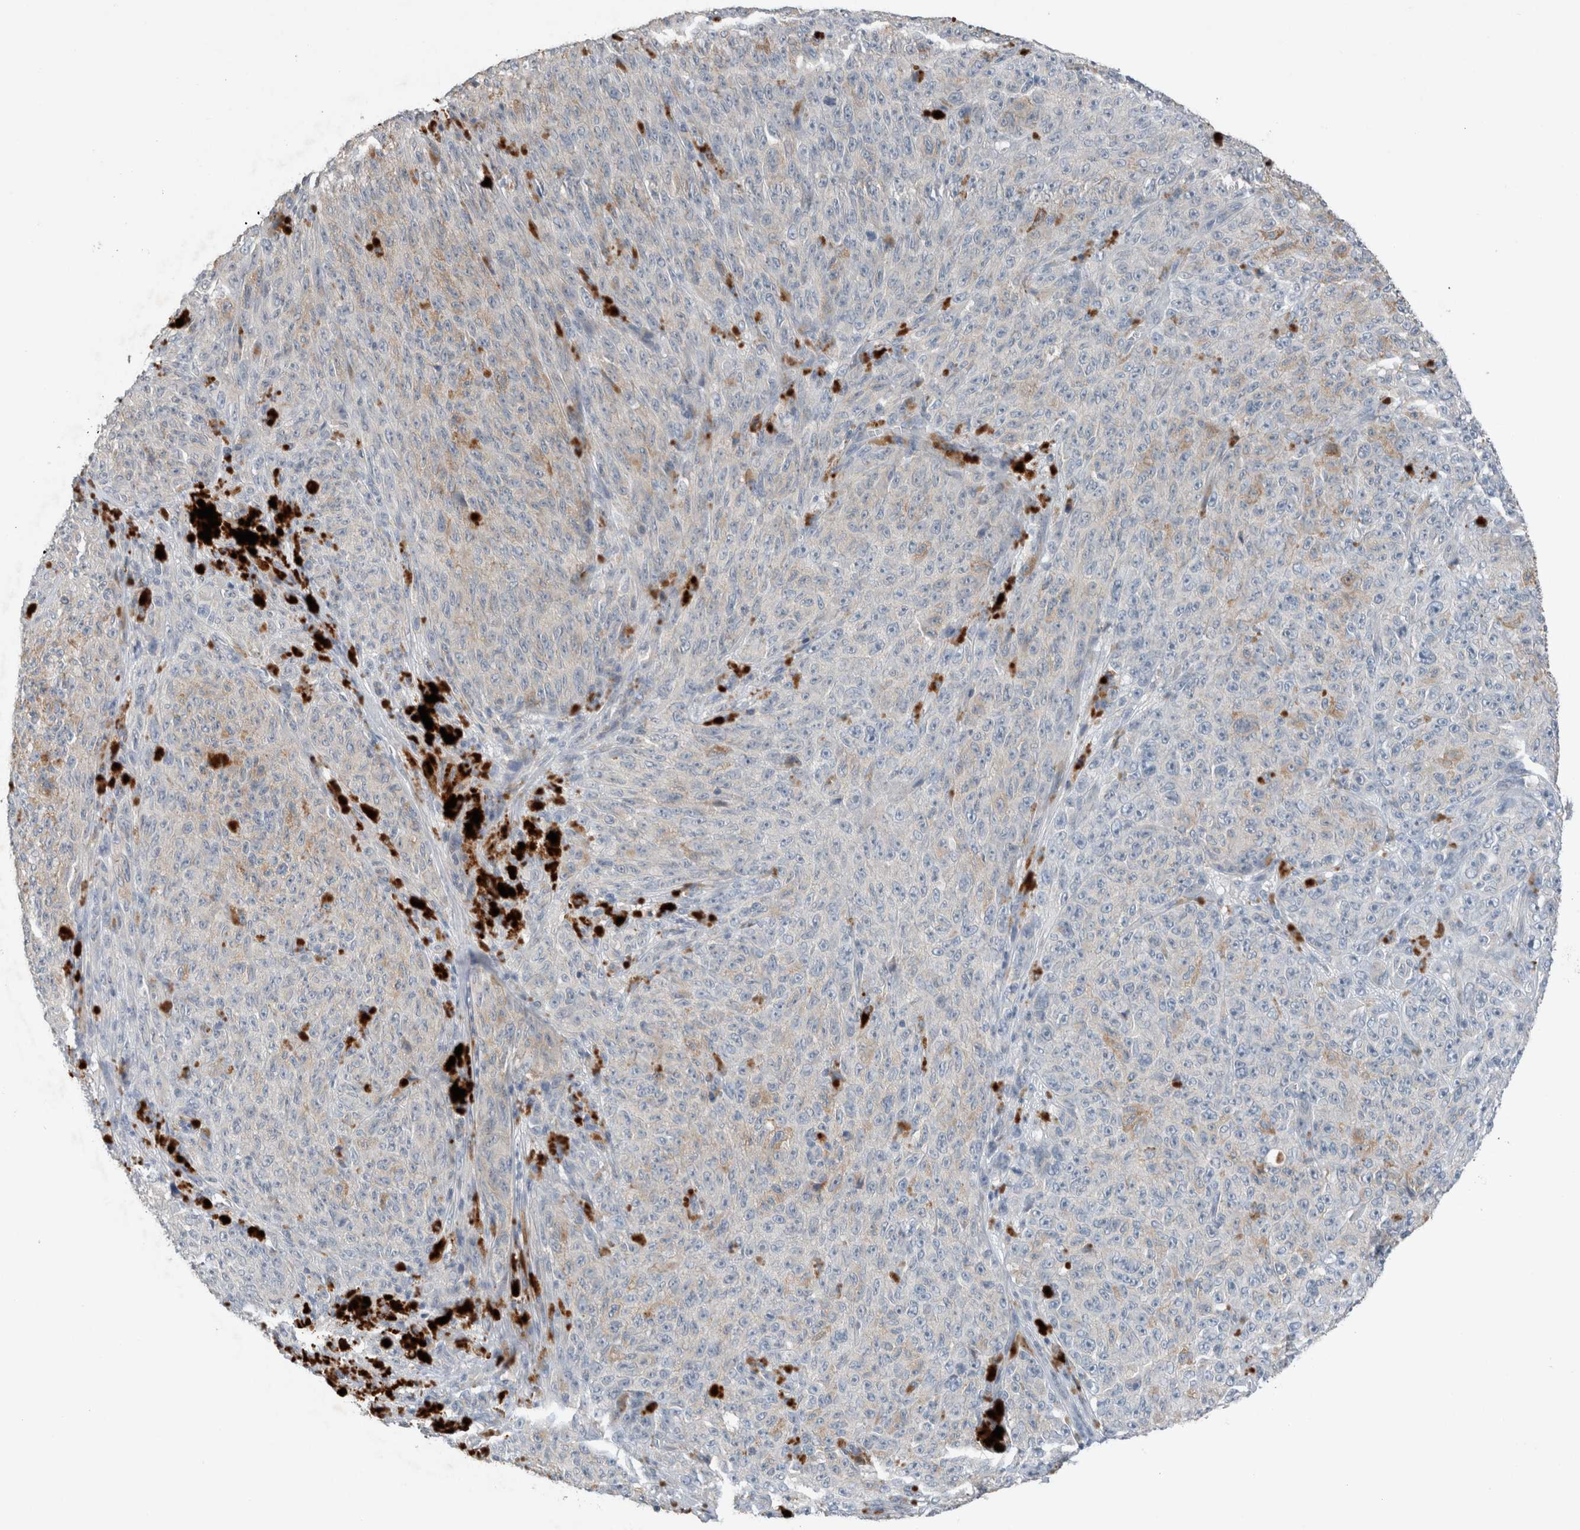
{"staining": {"intensity": "negative", "quantity": "none", "location": "none"}, "tissue": "melanoma", "cell_type": "Tumor cells", "image_type": "cancer", "snomed": [{"axis": "morphology", "description": "Malignant melanoma, NOS"}, {"axis": "topography", "description": "Skin"}], "caption": "IHC image of human melanoma stained for a protein (brown), which demonstrates no staining in tumor cells.", "gene": "UGCG", "patient": {"sex": "female", "age": 82}}